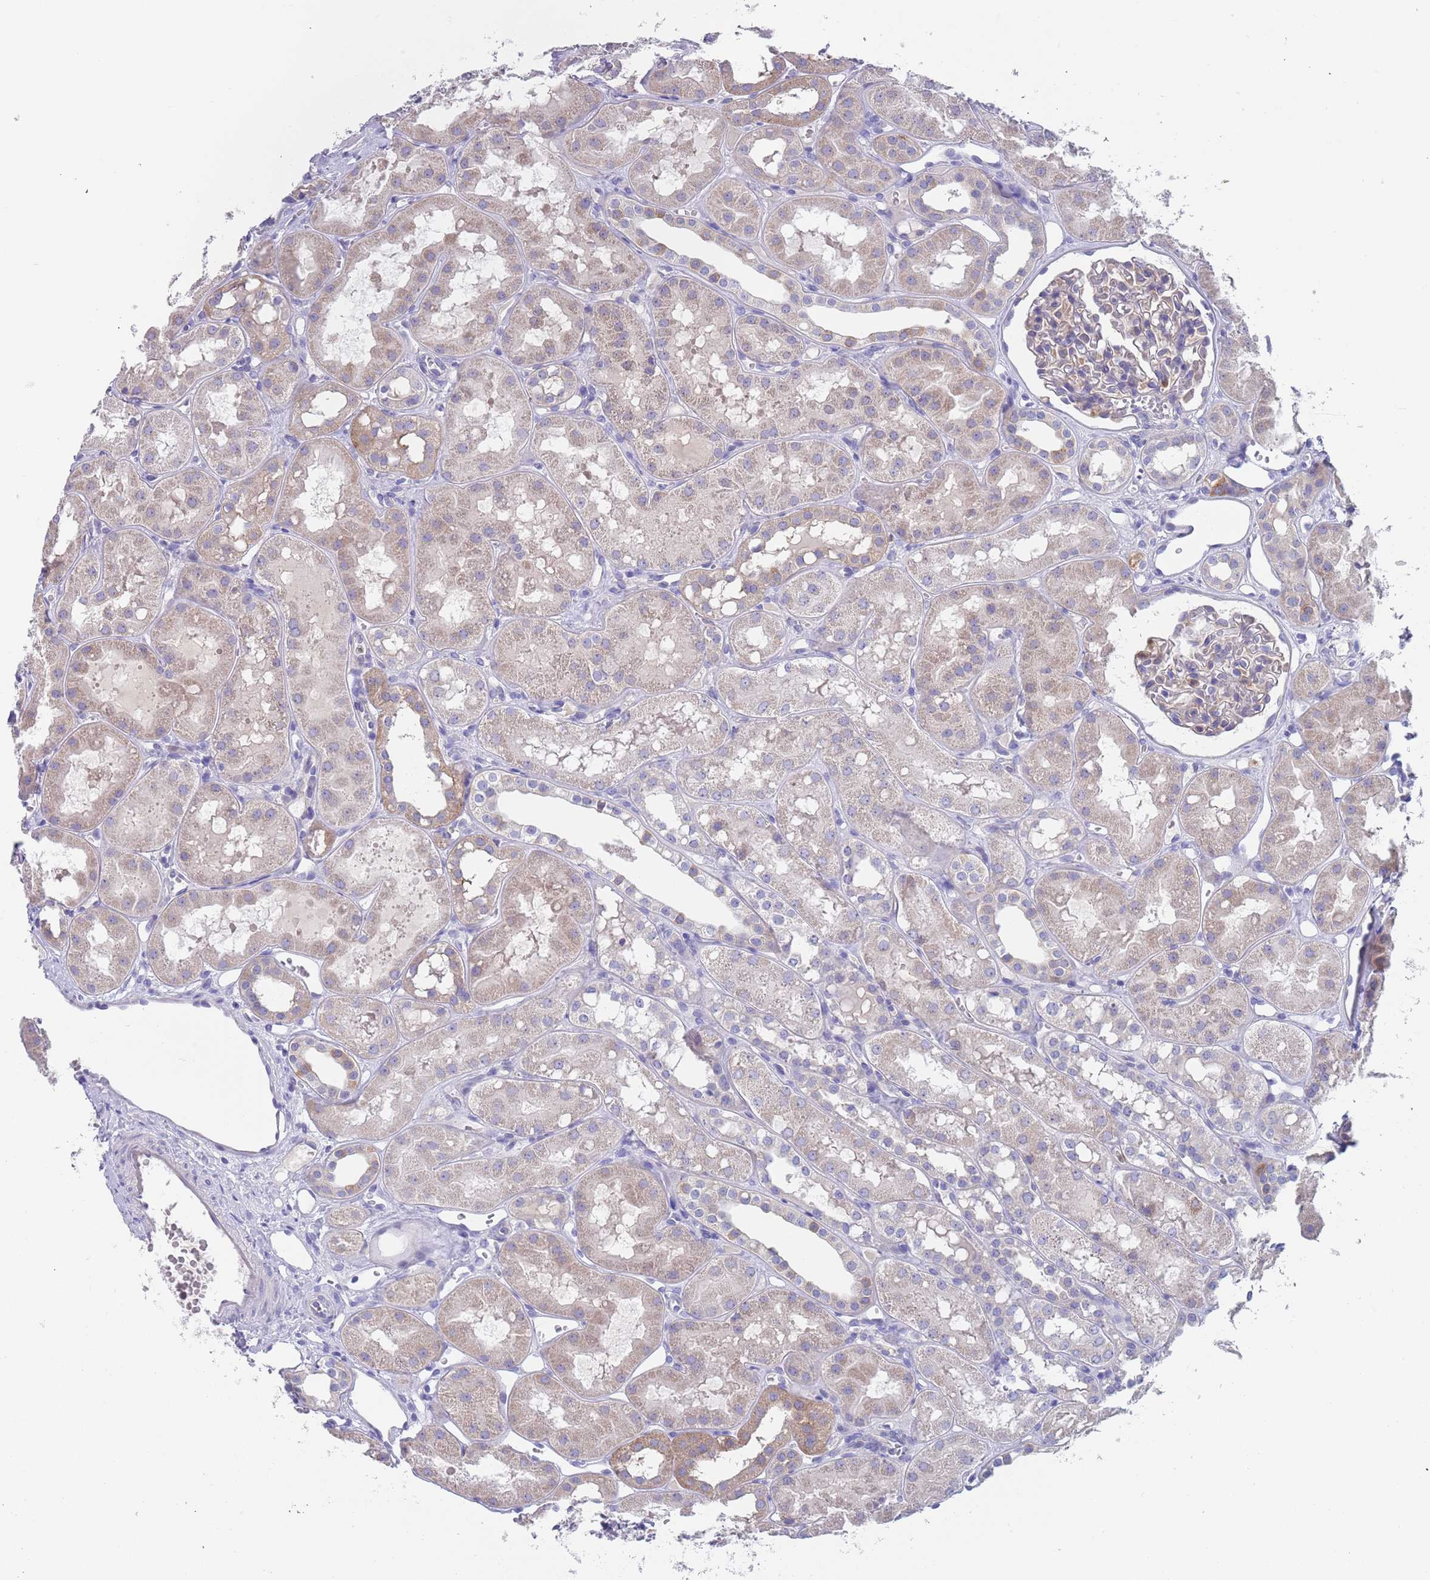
{"staining": {"intensity": "negative", "quantity": "none", "location": "none"}, "tissue": "kidney", "cell_type": "Cells in glomeruli", "image_type": "normal", "snomed": [{"axis": "morphology", "description": "Normal tissue, NOS"}, {"axis": "topography", "description": "Kidney"}], "caption": "There is no significant expression in cells in glomeruli of kidney. (DAB (3,3'-diaminobenzidine) immunohistochemistry (IHC) visualized using brightfield microscopy, high magnification).", "gene": "TYW1B", "patient": {"sex": "male", "age": 16}}